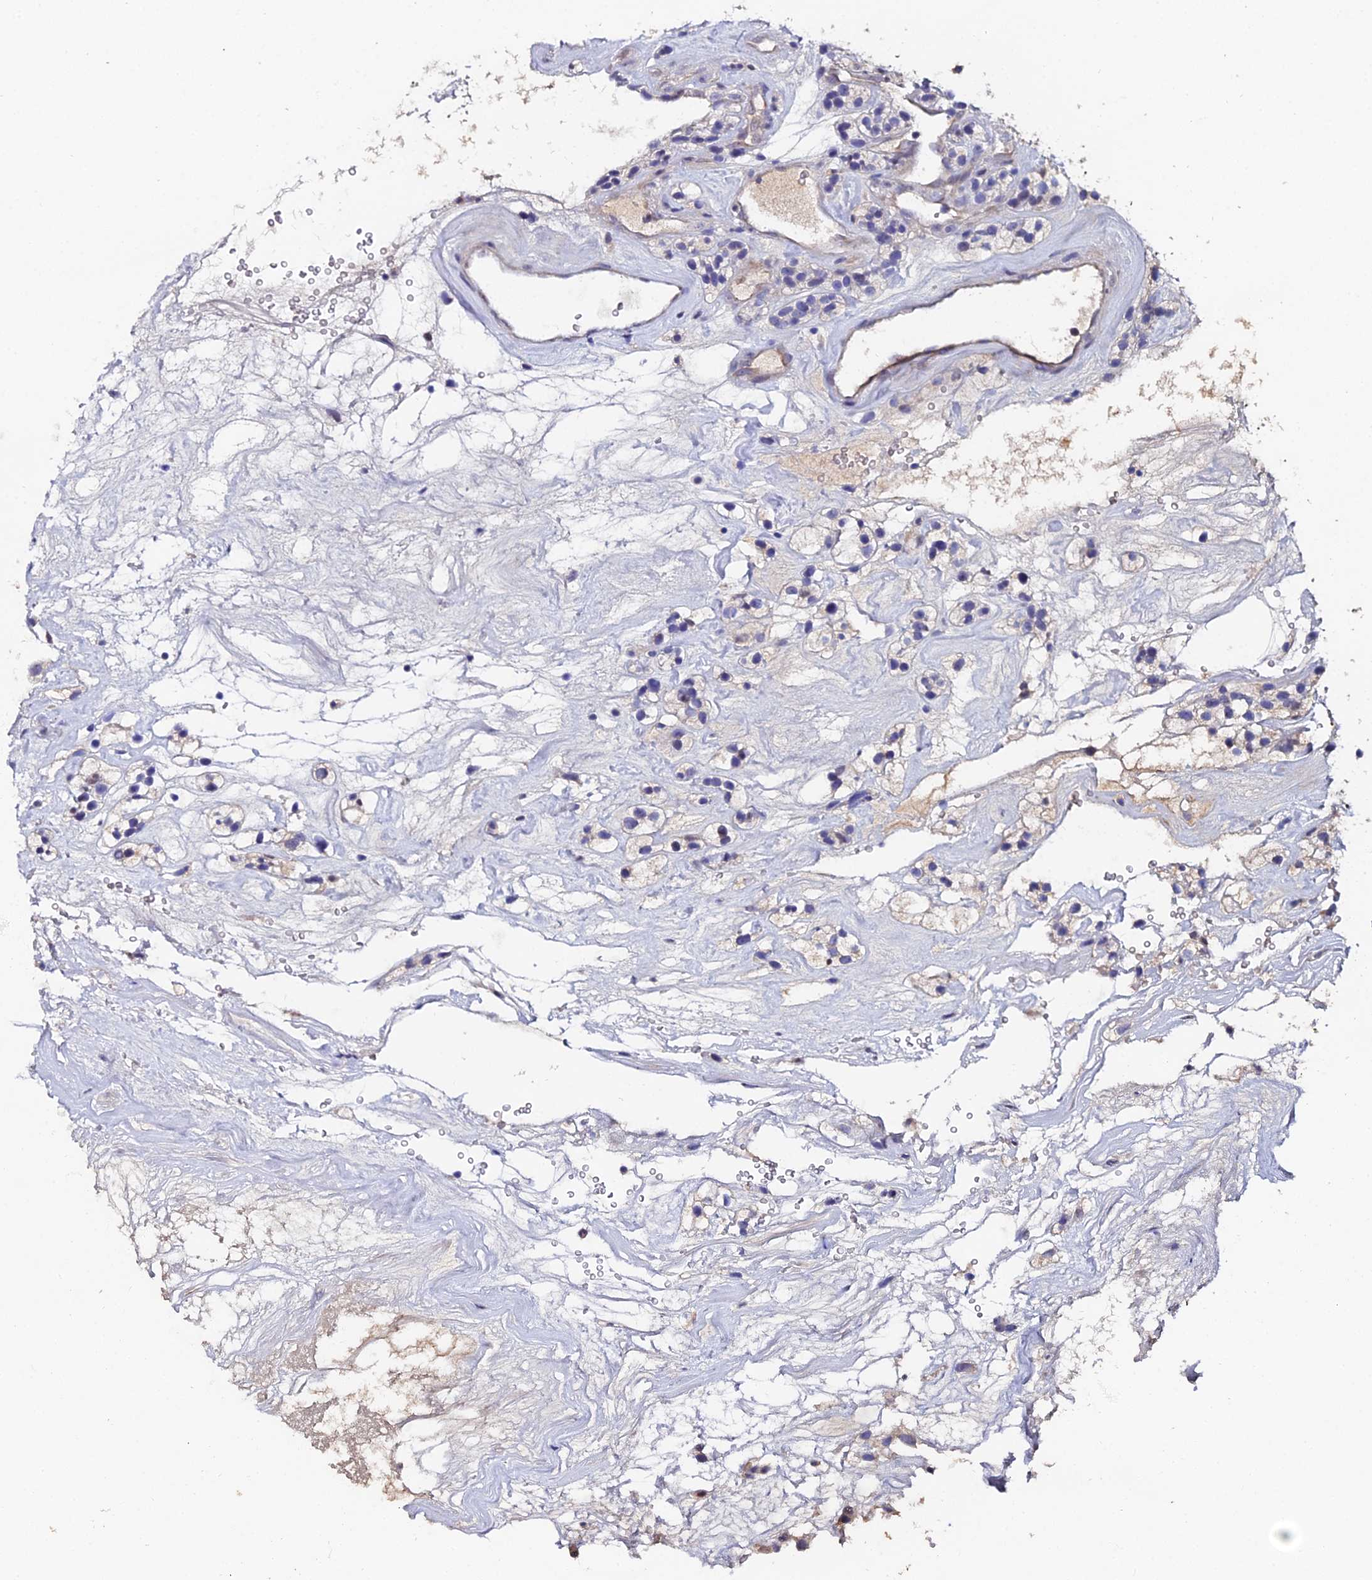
{"staining": {"intensity": "negative", "quantity": "none", "location": "none"}, "tissue": "renal cancer", "cell_type": "Tumor cells", "image_type": "cancer", "snomed": [{"axis": "morphology", "description": "Adenocarcinoma, NOS"}, {"axis": "topography", "description": "Kidney"}], "caption": "There is no significant staining in tumor cells of renal adenocarcinoma.", "gene": "ESRRG", "patient": {"sex": "female", "age": 57}}